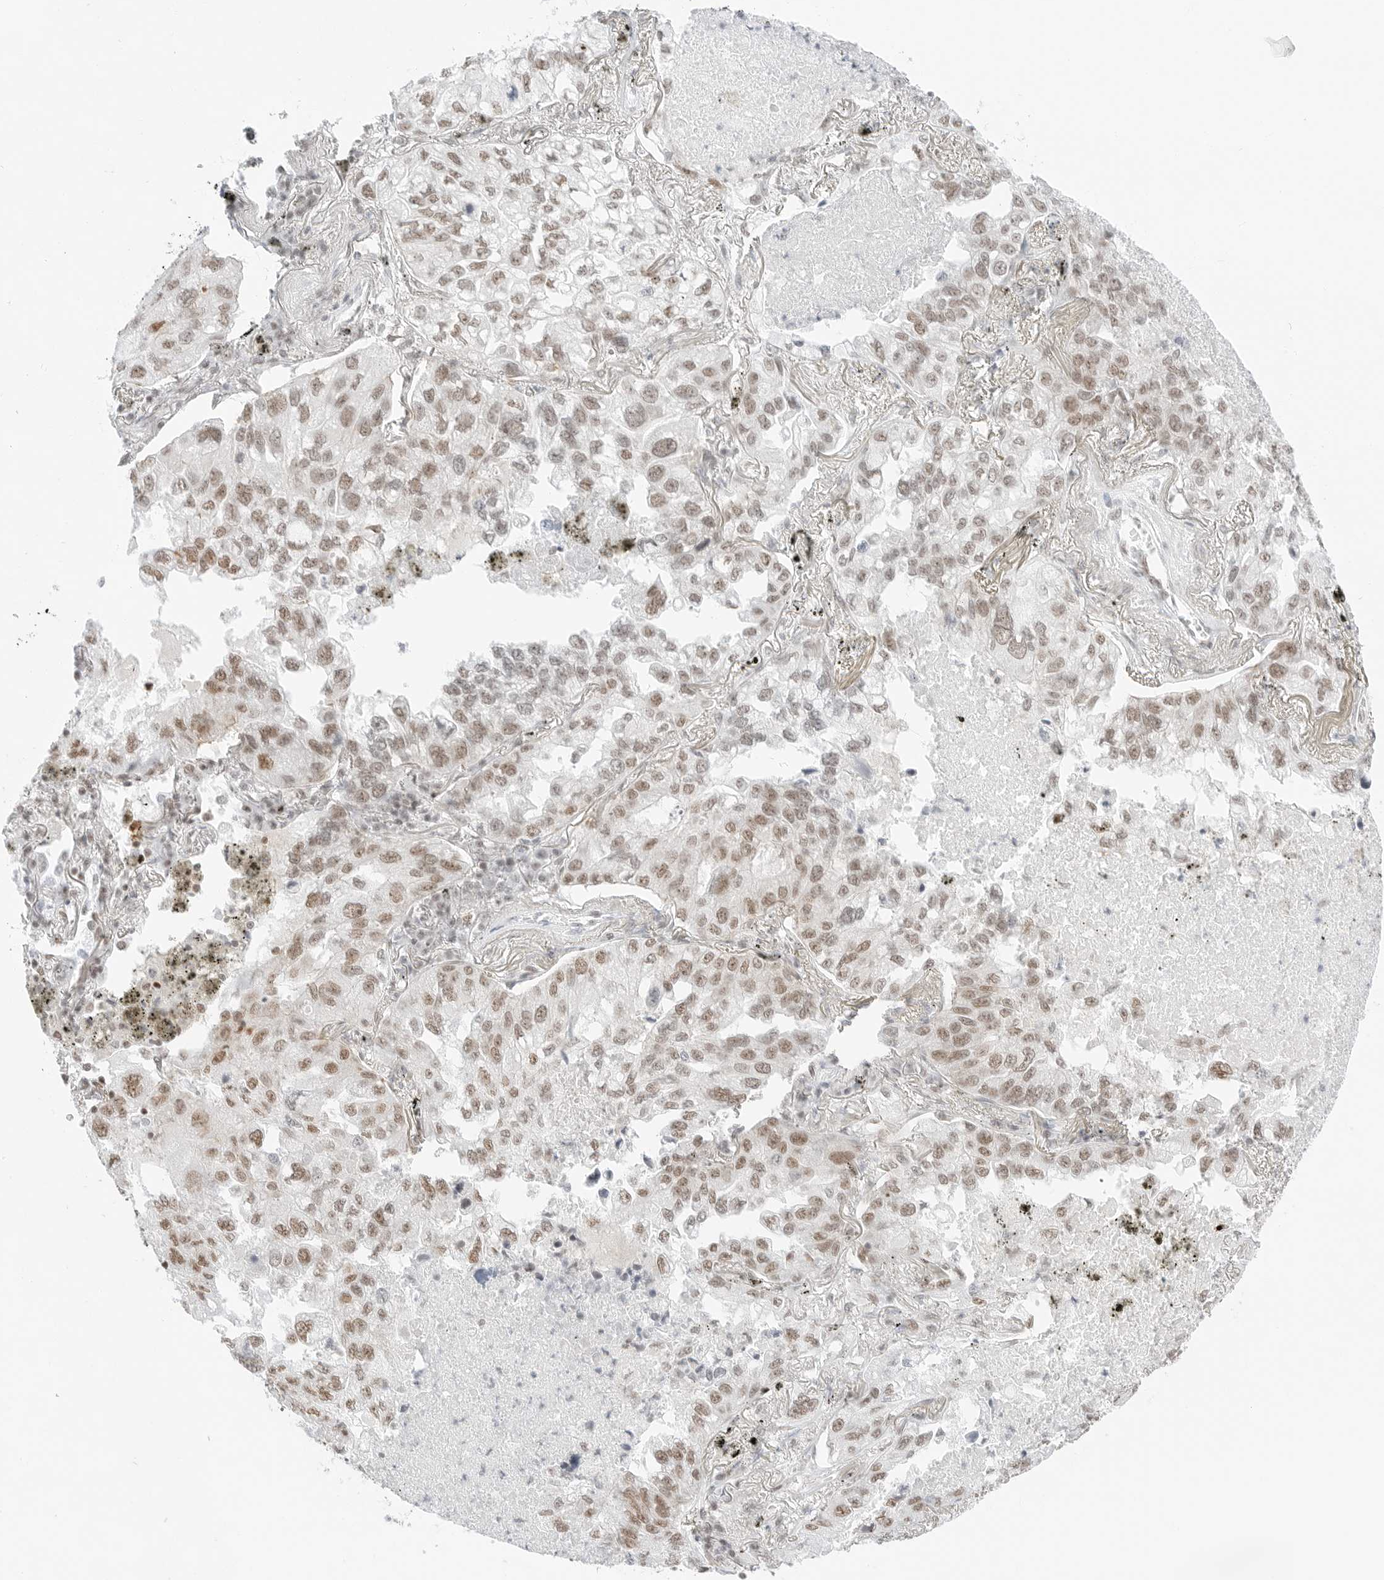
{"staining": {"intensity": "moderate", "quantity": ">75%", "location": "nuclear"}, "tissue": "lung cancer", "cell_type": "Tumor cells", "image_type": "cancer", "snomed": [{"axis": "morphology", "description": "Adenocarcinoma, NOS"}, {"axis": "topography", "description": "Lung"}], "caption": "A micrograph of human lung adenocarcinoma stained for a protein exhibits moderate nuclear brown staining in tumor cells.", "gene": "CRTC2", "patient": {"sex": "male", "age": 65}}